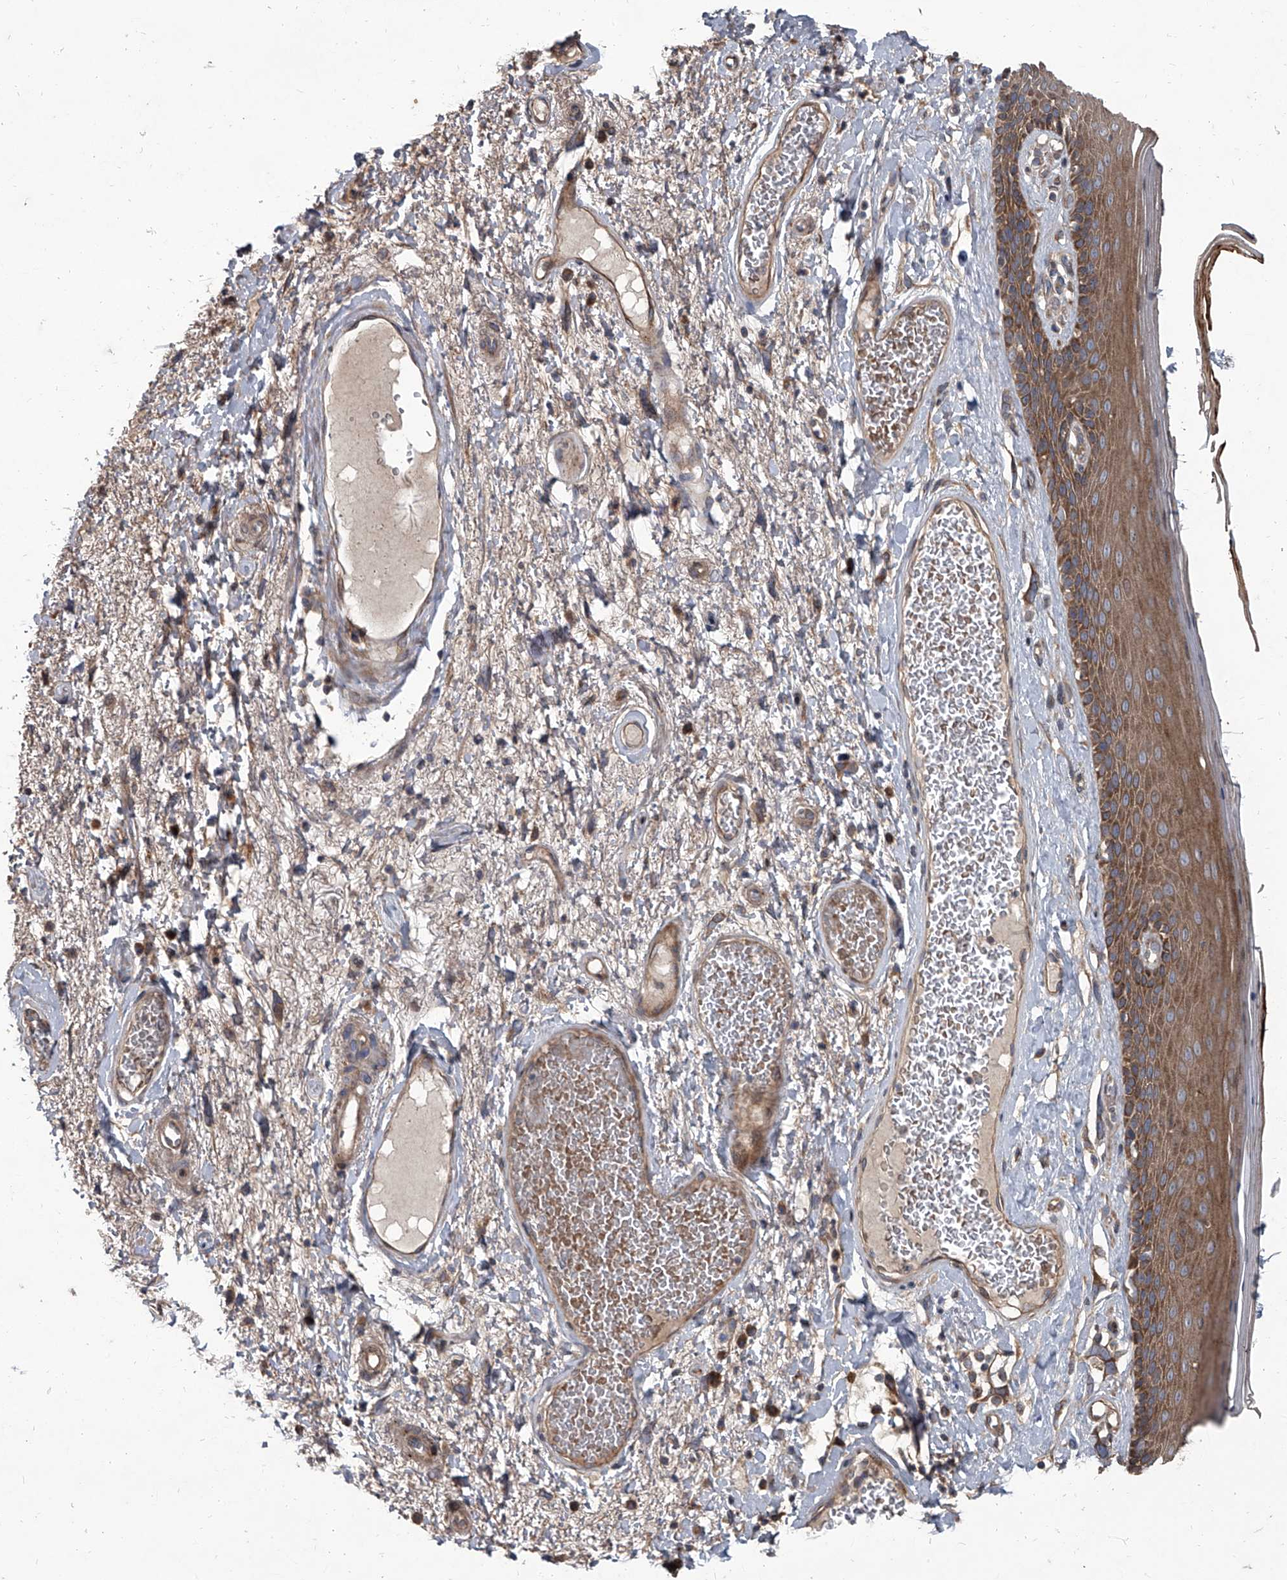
{"staining": {"intensity": "moderate", "quantity": ">75%", "location": "cytoplasmic/membranous"}, "tissue": "skin", "cell_type": "Epidermal cells", "image_type": "normal", "snomed": [{"axis": "morphology", "description": "Normal tissue, NOS"}, {"axis": "topography", "description": "Anal"}], "caption": "High-power microscopy captured an IHC micrograph of benign skin, revealing moderate cytoplasmic/membranous positivity in about >75% of epidermal cells. The staining was performed using DAB to visualize the protein expression in brown, while the nuclei were stained in blue with hematoxylin (Magnification: 20x).", "gene": "EVA1C", "patient": {"sex": "male", "age": 69}}